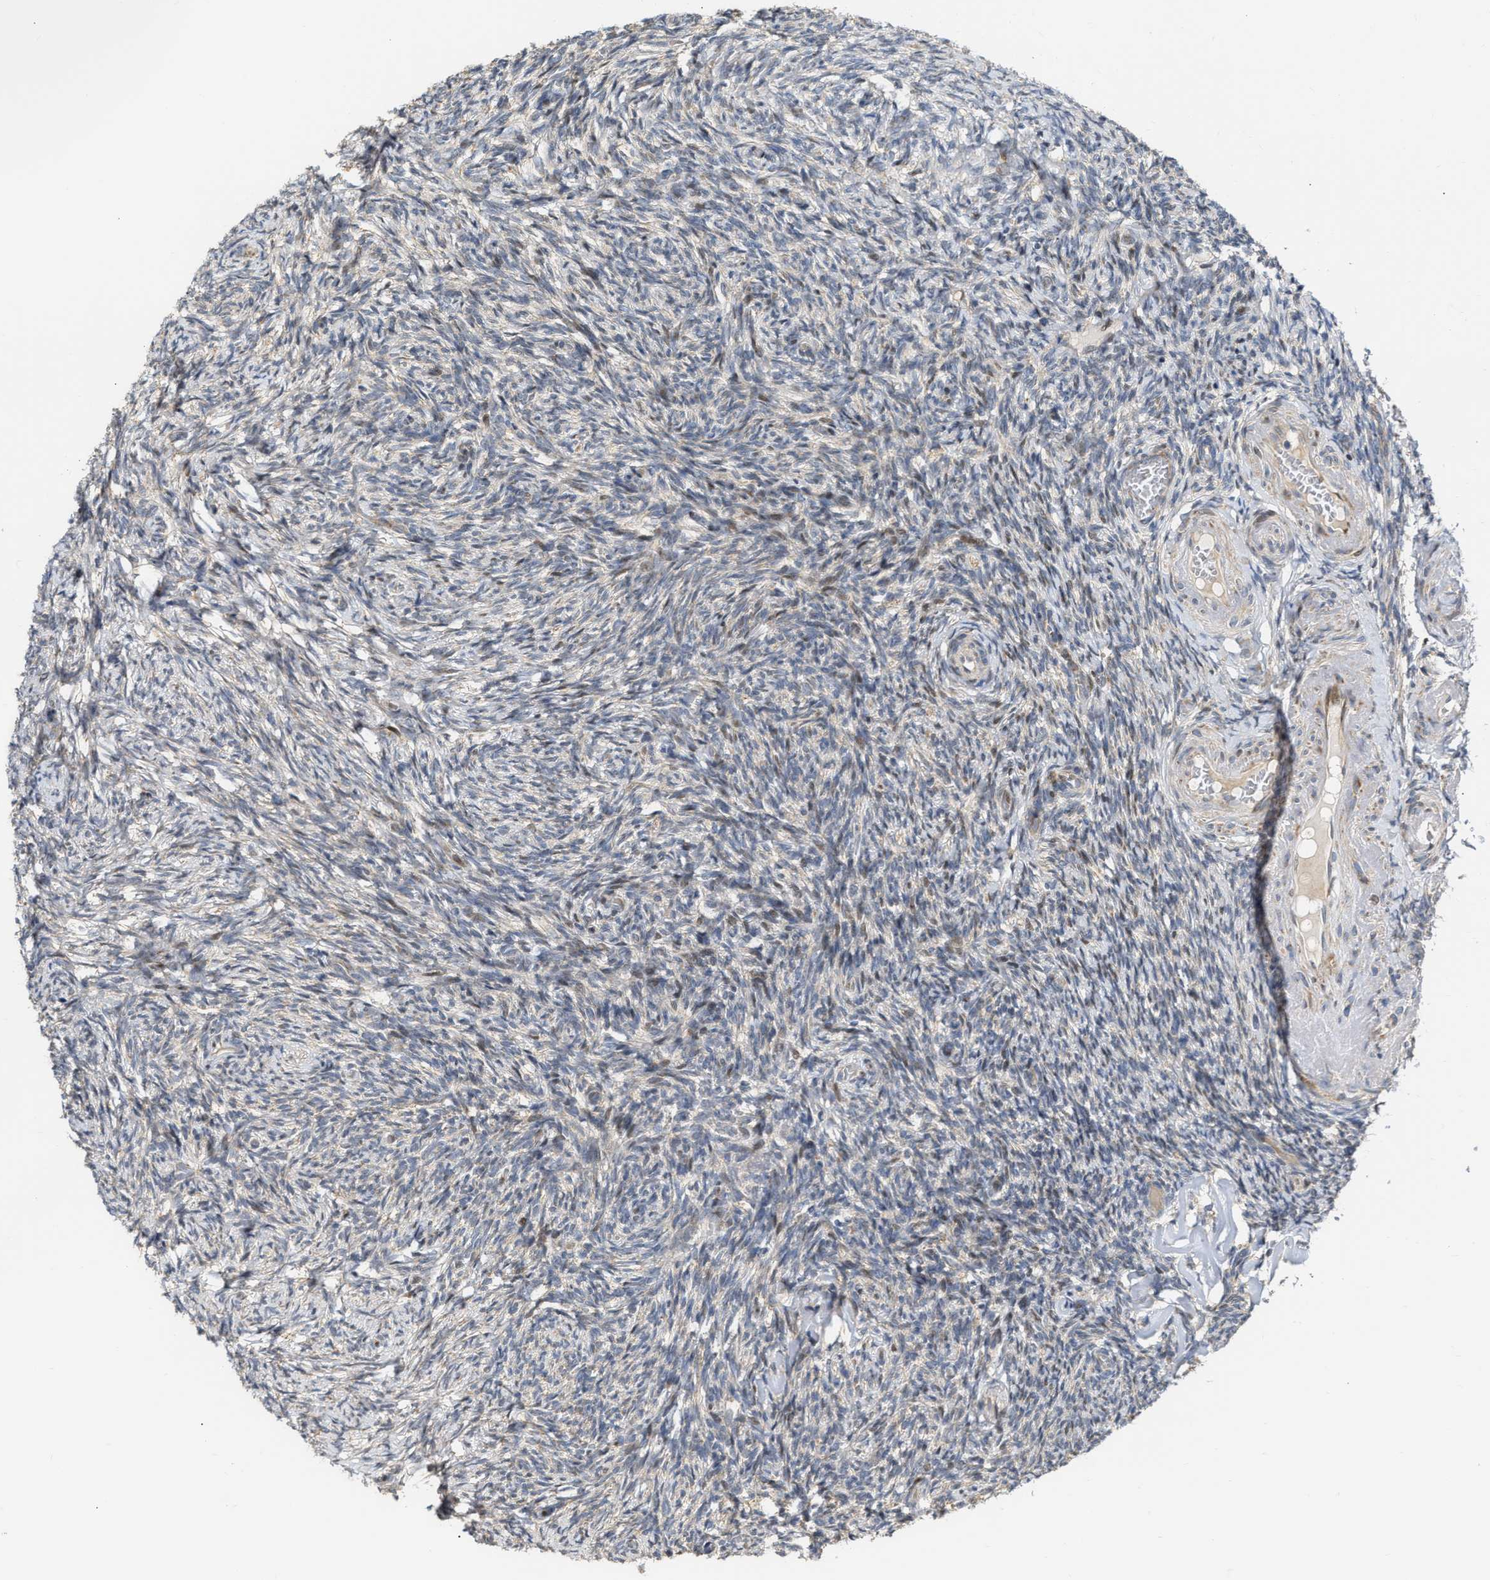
{"staining": {"intensity": "moderate", "quantity": "<25%", "location": "cytoplasmic/membranous"}, "tissue": "ovary", "cell_type": "Ovarian stroma cells", "image_type": "normal", "snomed": [{"axis": "morphology", "description": "Normal tissue, NOS"}, {"axis": "topography", "description": "Ovary"}], "caption": "Moderate cytoplasmic/membranous protein positivity is identified in approximately <25% of ovarian stroma cells in ovary. The protein is stained brown, and the nuclei are stained in blue (DAB (3,3'-diaminobenzidine) IHC with brightfield microscopy, high magnification).", "gene": "DEPTOR", "patient": {"sex": "female", "age": 60}}